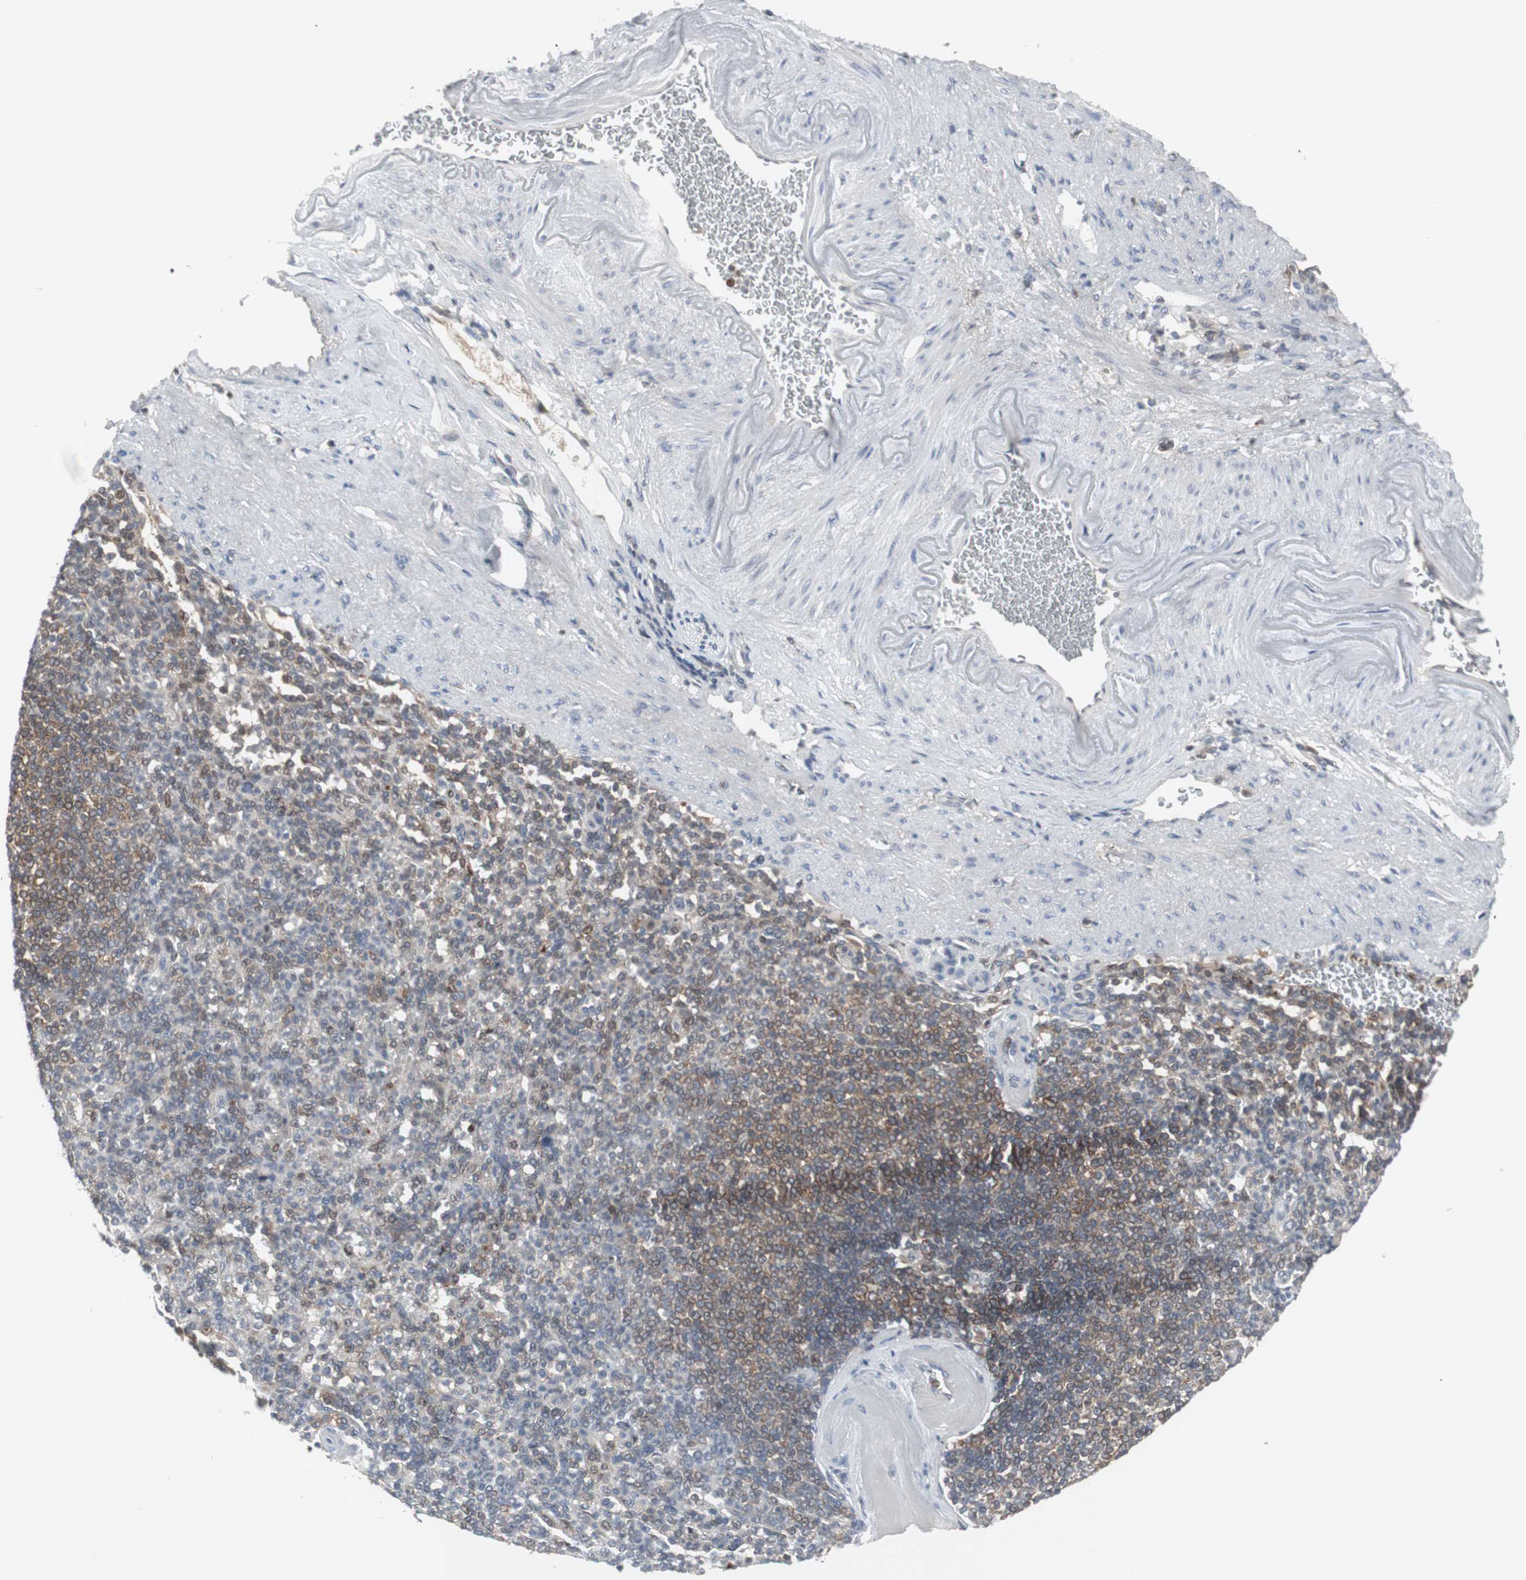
{"staining": {"intensity": "moderate", "quantity": "25%-75%", "location": "cytoplasmic/membranous,nuclear"}, "tissue": "spleen", "cell_type": "Cells in red pulp", "image_type": "normal", "snomed": [{"axis": "morphology", "description": "Normal tissue, NOS"}, {"axis": "topography", "description": "Spleen"}], "caption": "High-magnification brightfield microscopy of normal spleen stained with DAB (brown) and counterstained with hematoxylin (blue). cells in red pulp exhibit moderate cytoplasmic/membranous,nuclear staining is appreciated in approximately25%-75% of cells. The protein of interest is stained brown, and the nuclei are stained in blue (DAB (3,3'-diaminobenzidine) IHC with brightfield microscopy, high magnification).", "gene": "GRK2", "patient": {"sex": "female", "age": 74}}